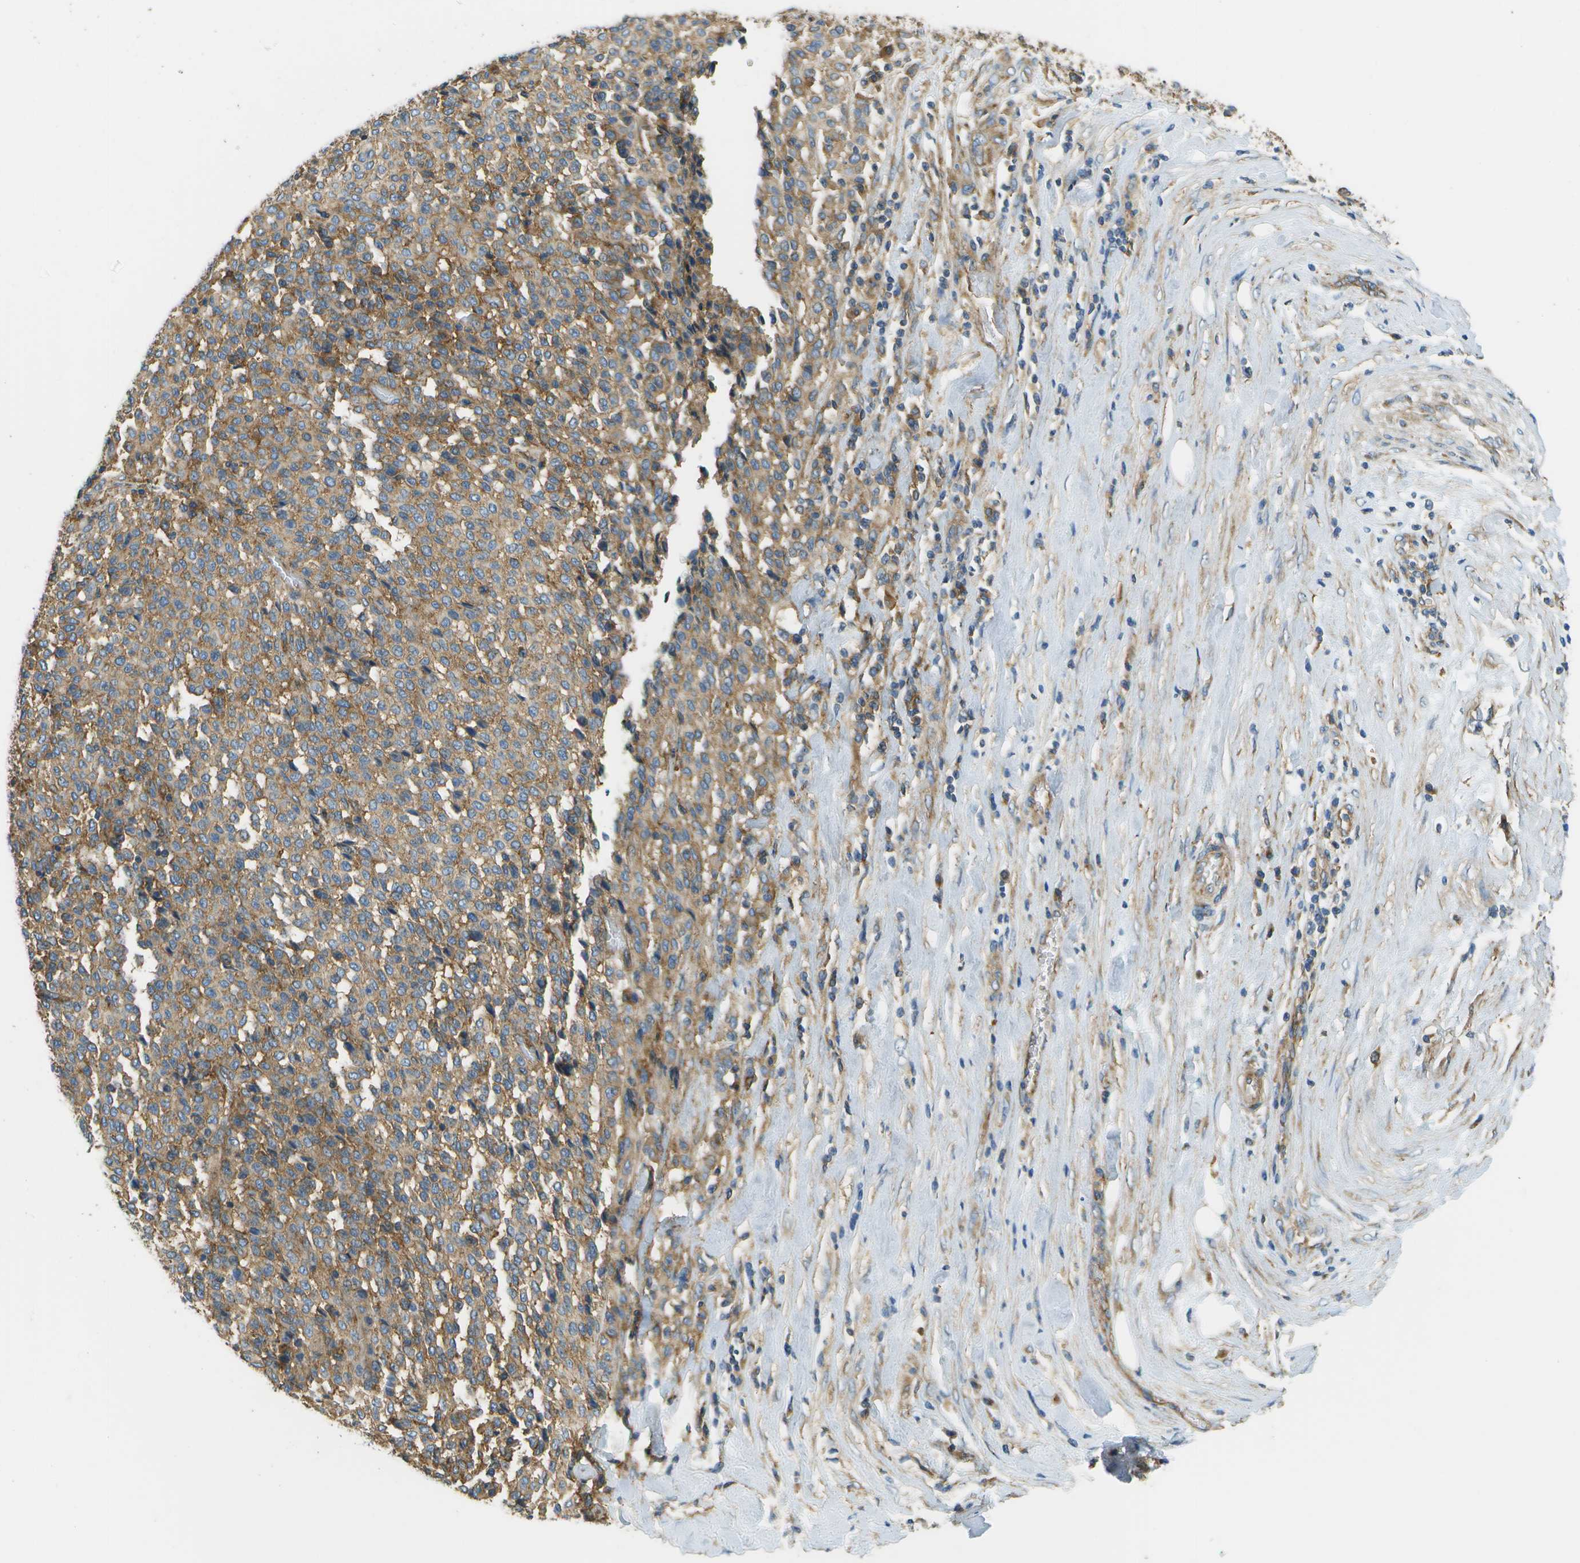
{"staining": {"intensity": "moderate", "quantity": ">75%", "location": "cytoplasmic/membranous"}, "tissue": "melanoma", "cell_type": "Tumor cells", "image_type": "cancer", "snomed": [{"axis": "morphology", "description": "Malignant melanoma, Metastatic site"}, {"axis": "topography", "description": "Pancreas"}], "caption": "Malignant melanoma (metastatic site) was stained to show a protein in brown. There is medium levels of moderate cytoplasmic/membranous positivity in approximately >75% of tumor cells.", "gene": "CLTC", "patient": {"sex": "female", "age": 30}}